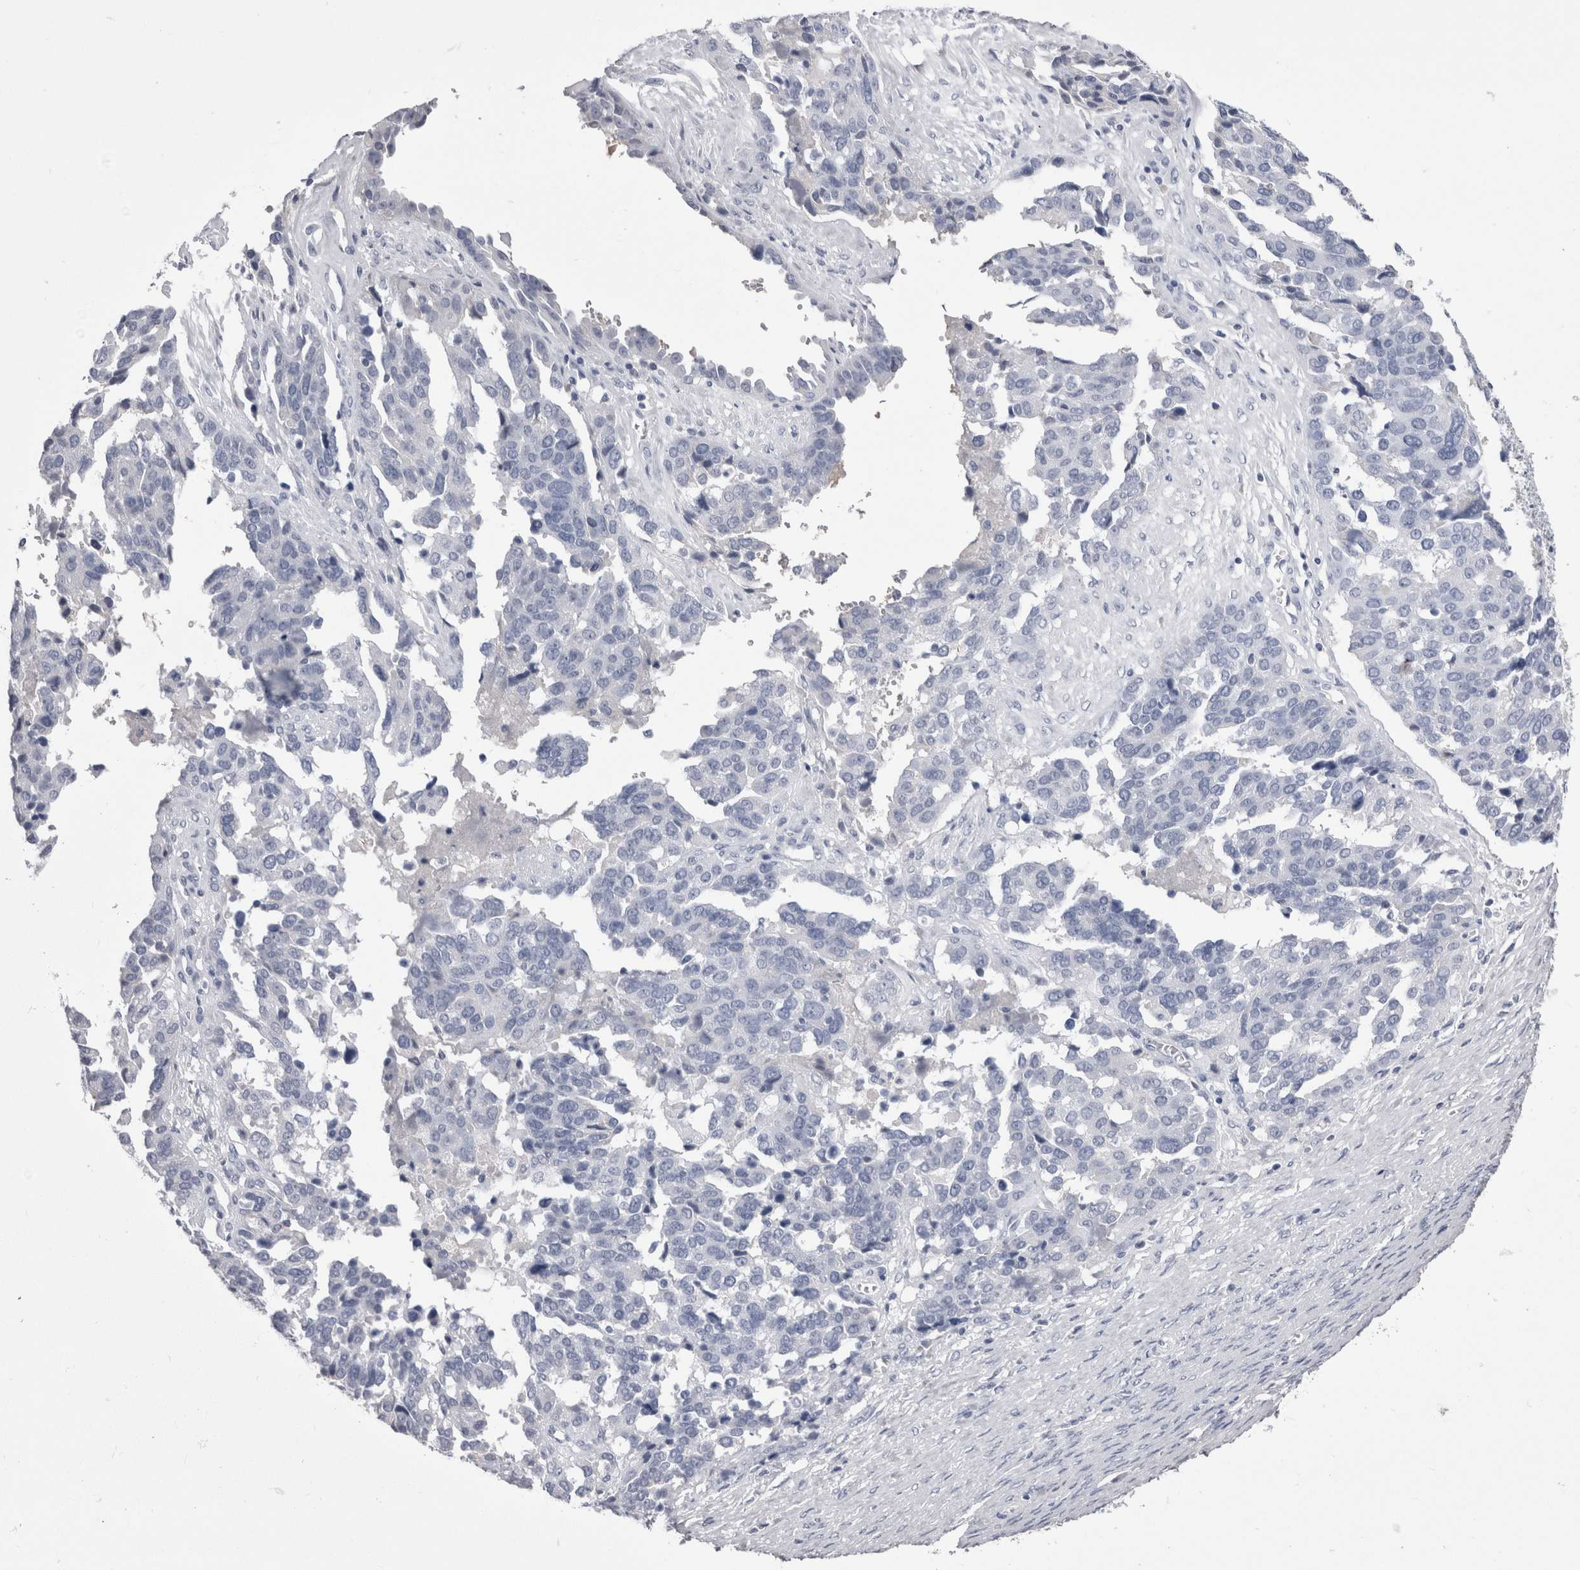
{"staining": {"intensity": "negative", "quantity": "none", "location": "none"}, "tissue": "ovarian cancer", "cell_type": "Tumor cells", "image_type": "cancer", "snomed": [{"axis": "morphology", "description": "Cystadenocarcinoma, serous, NOS"}, {"axis": "topography", "description": "Ovary"}], "caption": "Tumor cells are negative for protein expression in human ovarian serous cystadenocarcinoma.", "gene": "CDHR5", "patient": {"sex": "female", "age": 44}}